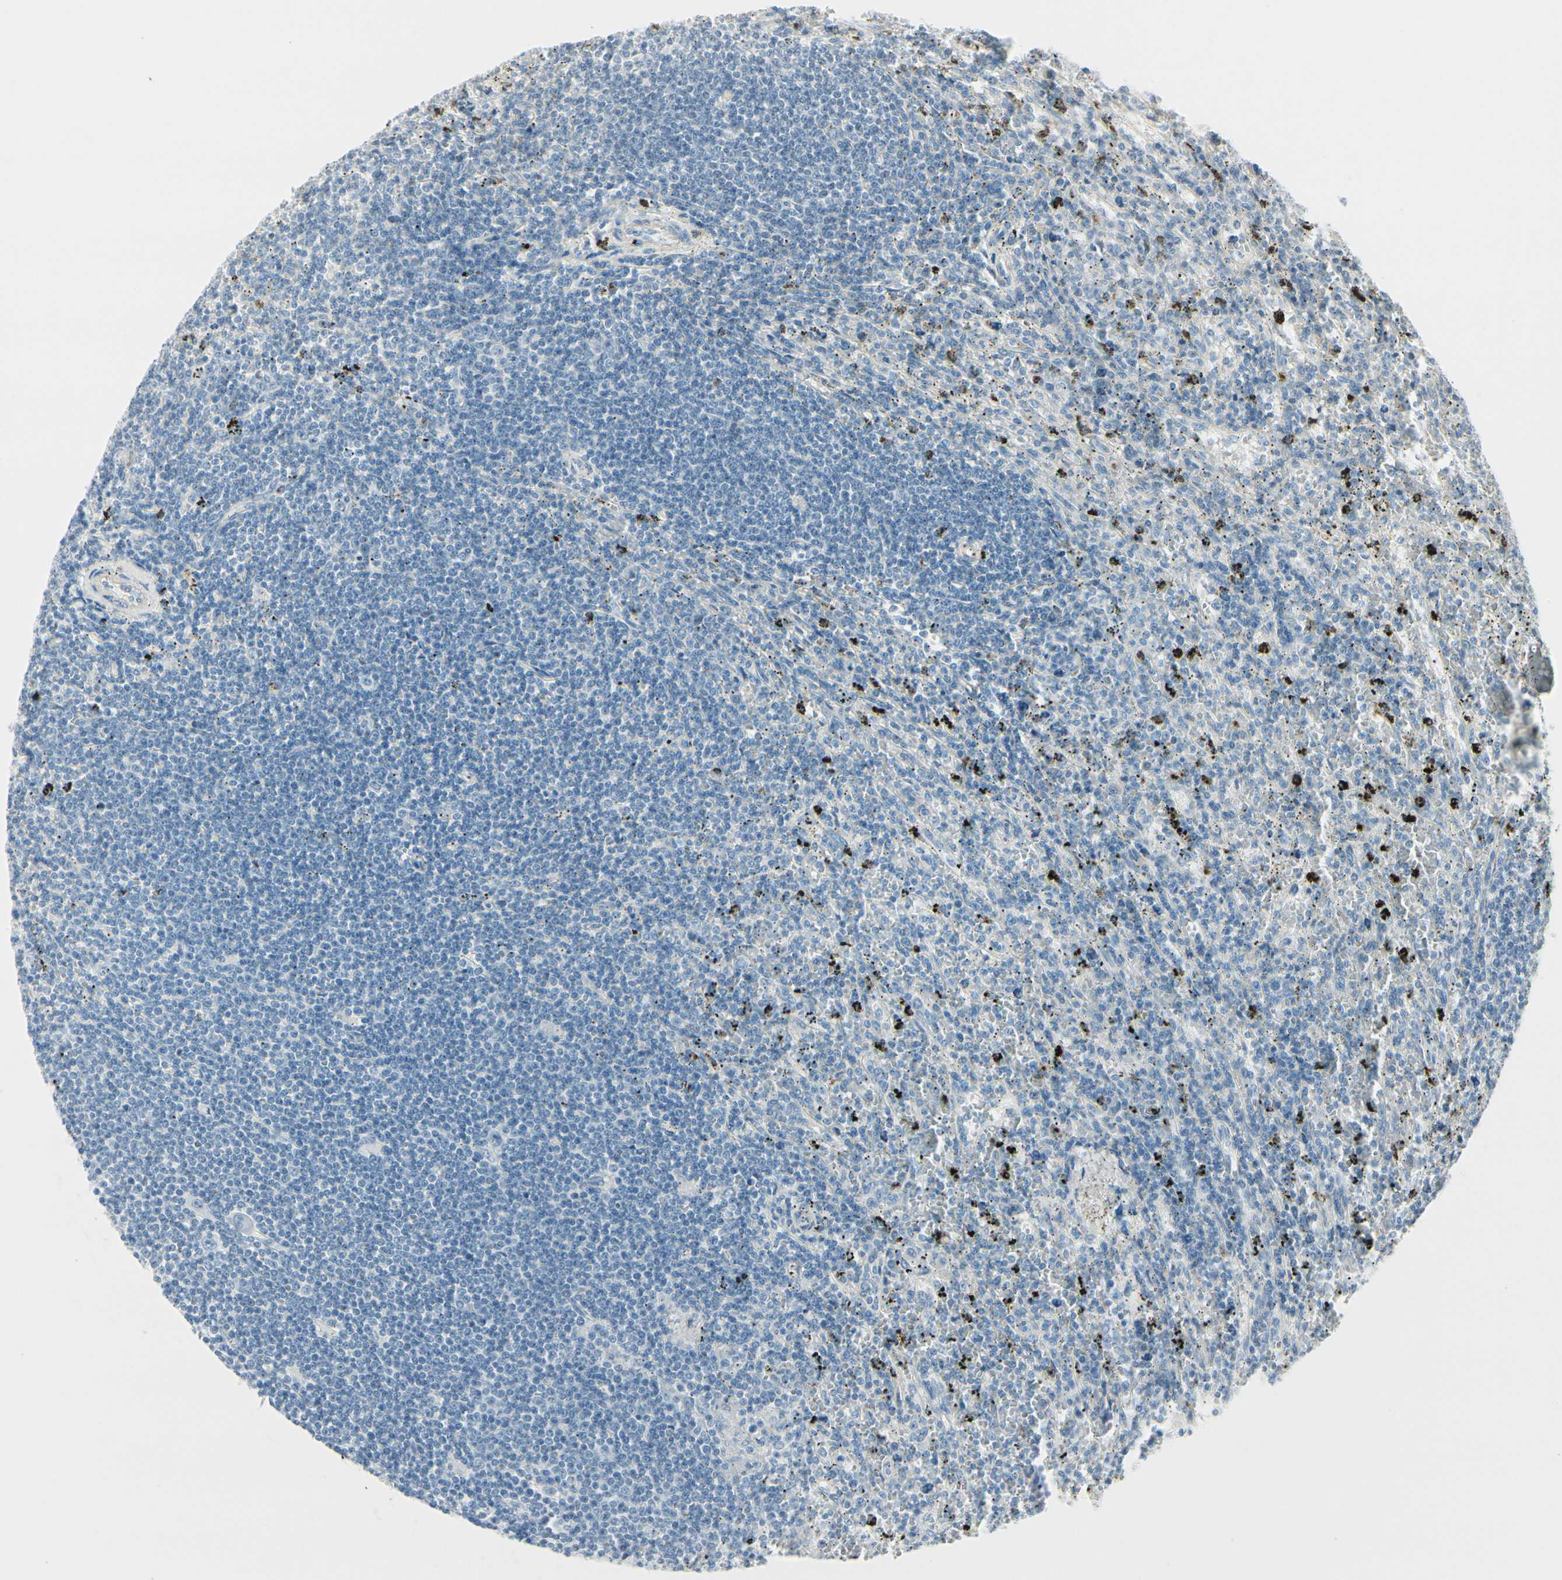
{"staining": {"intensity": "negative", "quantity": "none", "location": "none"}, "tissue": "lymphoma", "cell_type": "Tumor cells", "image_type": "cancer", "snomed": [{"axis": "morphology", "description": "Malignant lymphoma, non-Hodgkin's type, Low grade"}, {"axis": "topography", "description": "Spleen"}], "caption": "An IHC micrograph of low-grade malignant lymphoma, non-Hodgkin's type is shown. There is no staining in tumor cells of low-grade malignant lymphoma, non-Hodgkin's type. Brightfield microscopy of immunohistochemistry stained with DAB (brown) and hematoxylin (blue), captured at high magnification.", "gene": "CDHR5", "patient": {"sex": "male", "age": 76}}